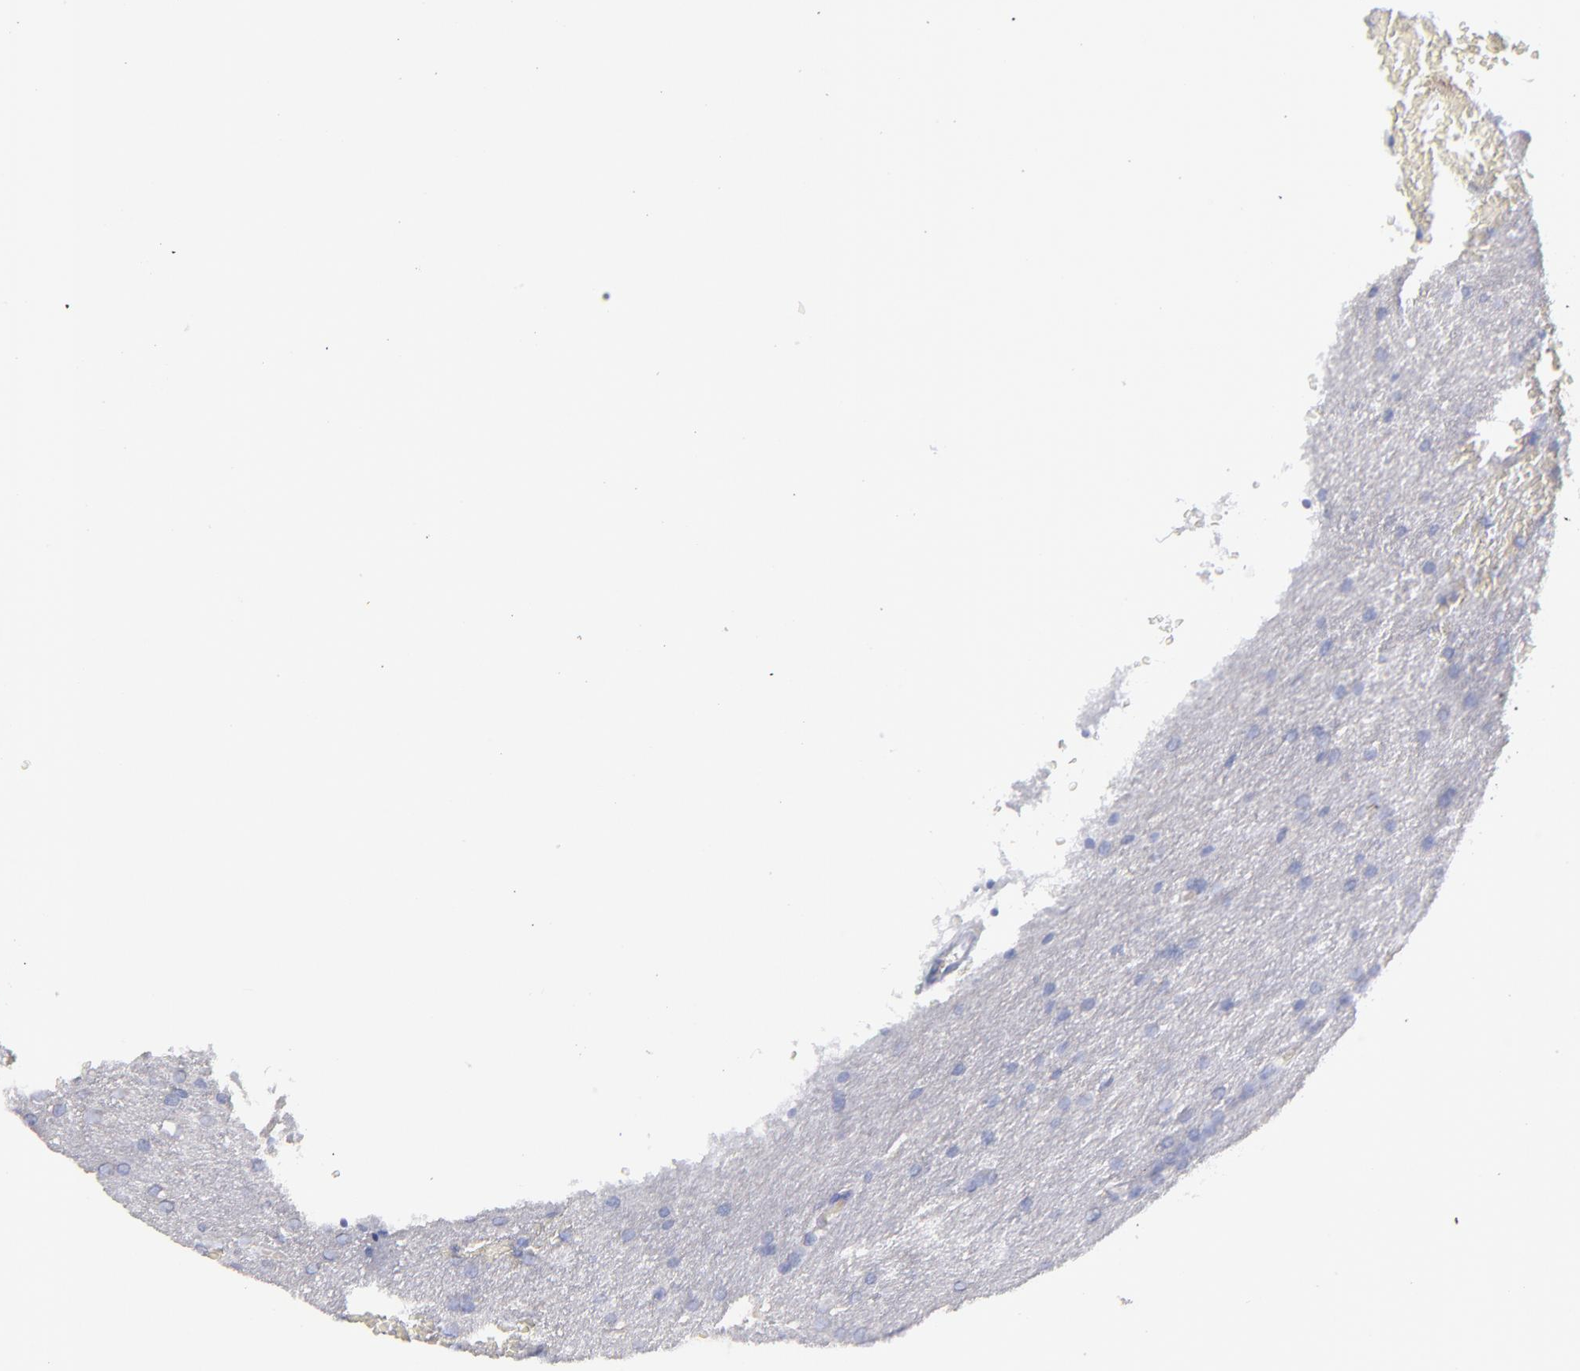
{"staining": {"intensity": "negative", "quantity": "none", "location": "none"}, "tissue": "glioma", "cell_type": "Tumor cells", "image_type": "cancer", "snomed": [{"axis": "morphology", "description": "Glioma, malignant, Low grade"}, {"axis": "topography", "description": "Brain"}], "caption": "High magnification brightfield microscopy of malignant glioma (low-grade) stained with DAB (3,3'-diaminobenzidine) (brown) and counterstained with hematoxylin (blue): tumor cells show no significant positivity.", "gene": "MAPRE1", "patient": {"sex": "female", "age": 32}}